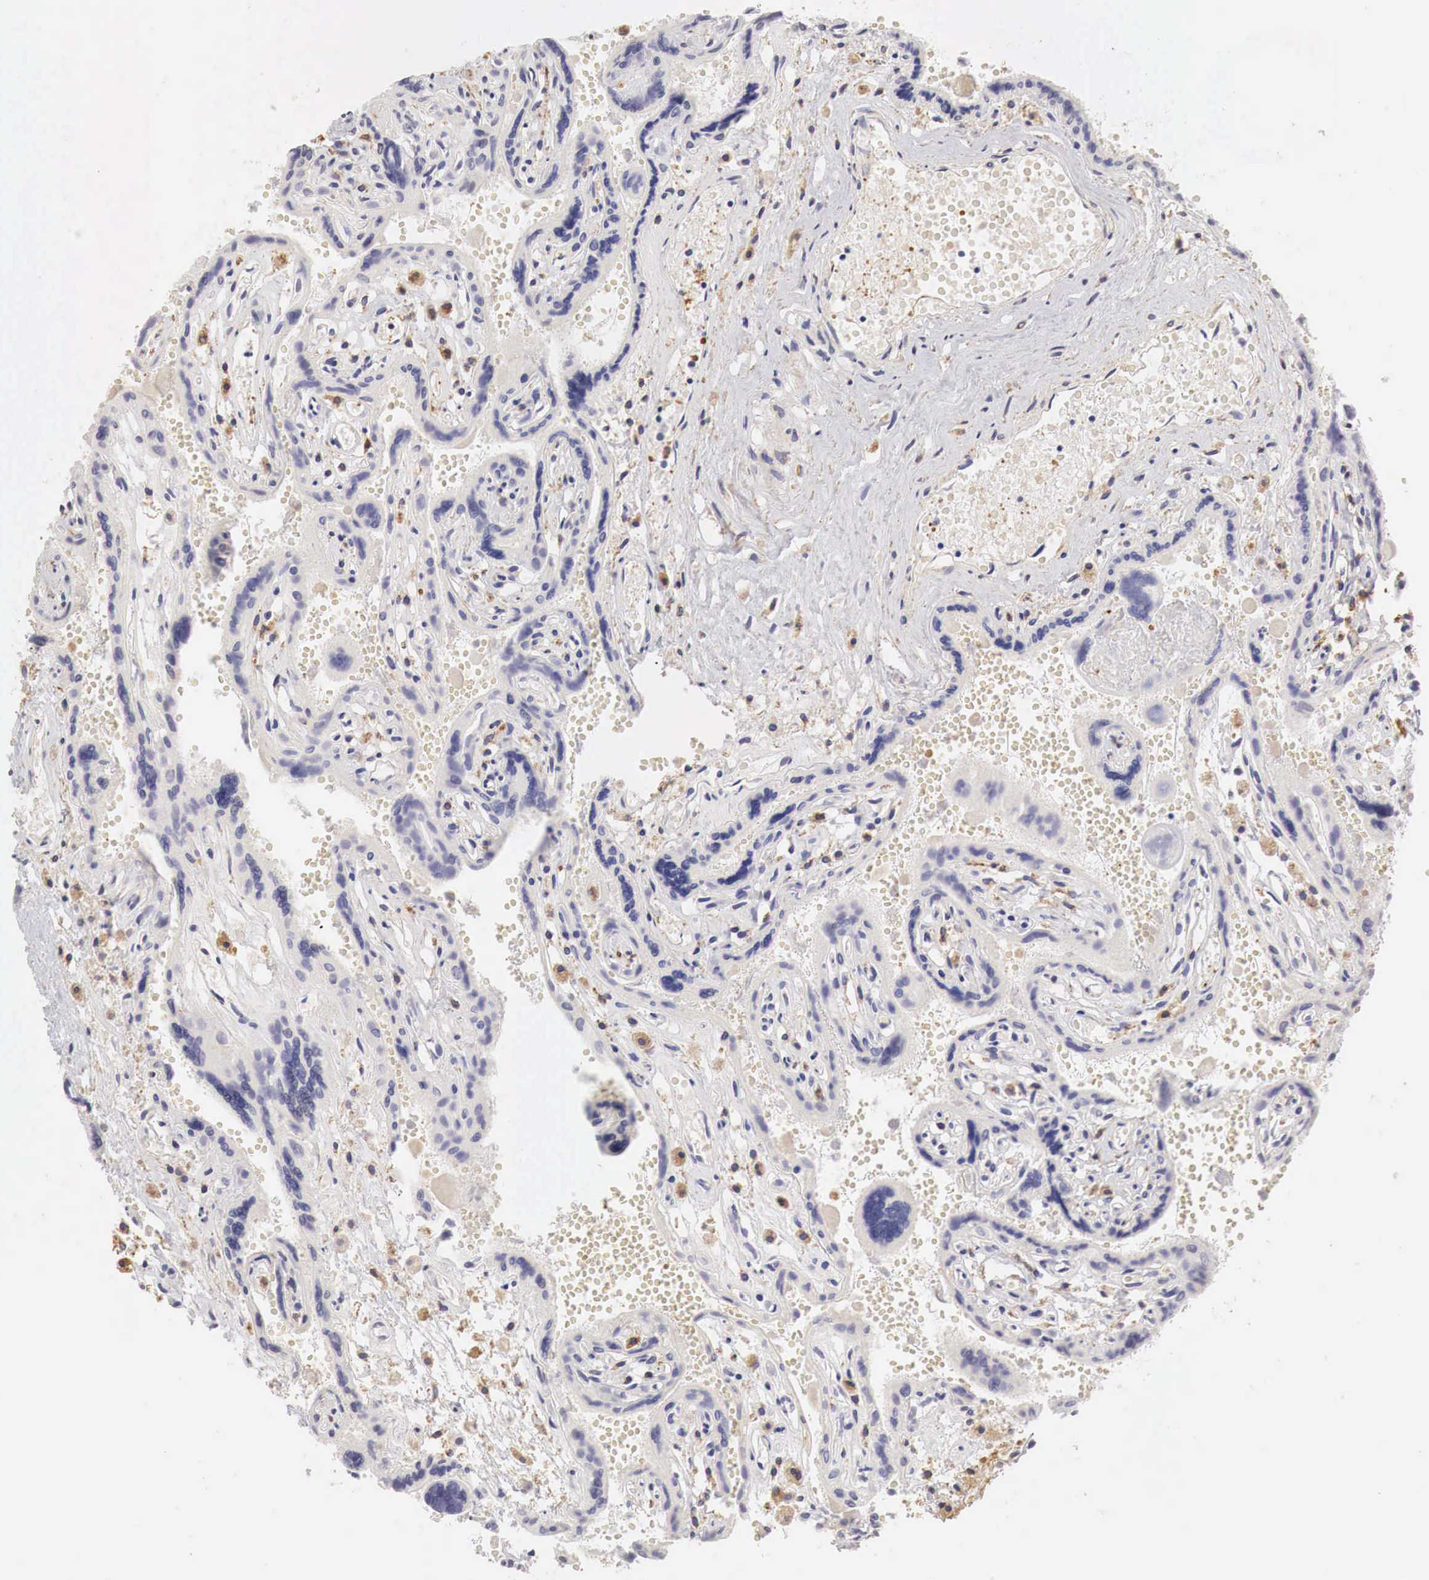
{"staining": {"intensity": "moderate", "quantity": ">75%", "location": "cytoplasmic/membranous"}, "tissue": "placenta", "cell_type": "Decidual cells", "image_type": "normal", "snomed": [{"axis": "morphology", "description": "Normal tissue, NOS"}, {"axis": "topography", "description": "Placenta"}], "caption": "A brown stain labels moderate cytoplasmic/membranous positivity of a protein in decidual cells of benign human placenta. The staining was performed using DAB to visualize the protein expression in brown, while the nuclei were stained in blue with hematoxylin (Magnification: 20x).", "gene": "G6PD", "patient": {"sex": "female", "age": 40}}